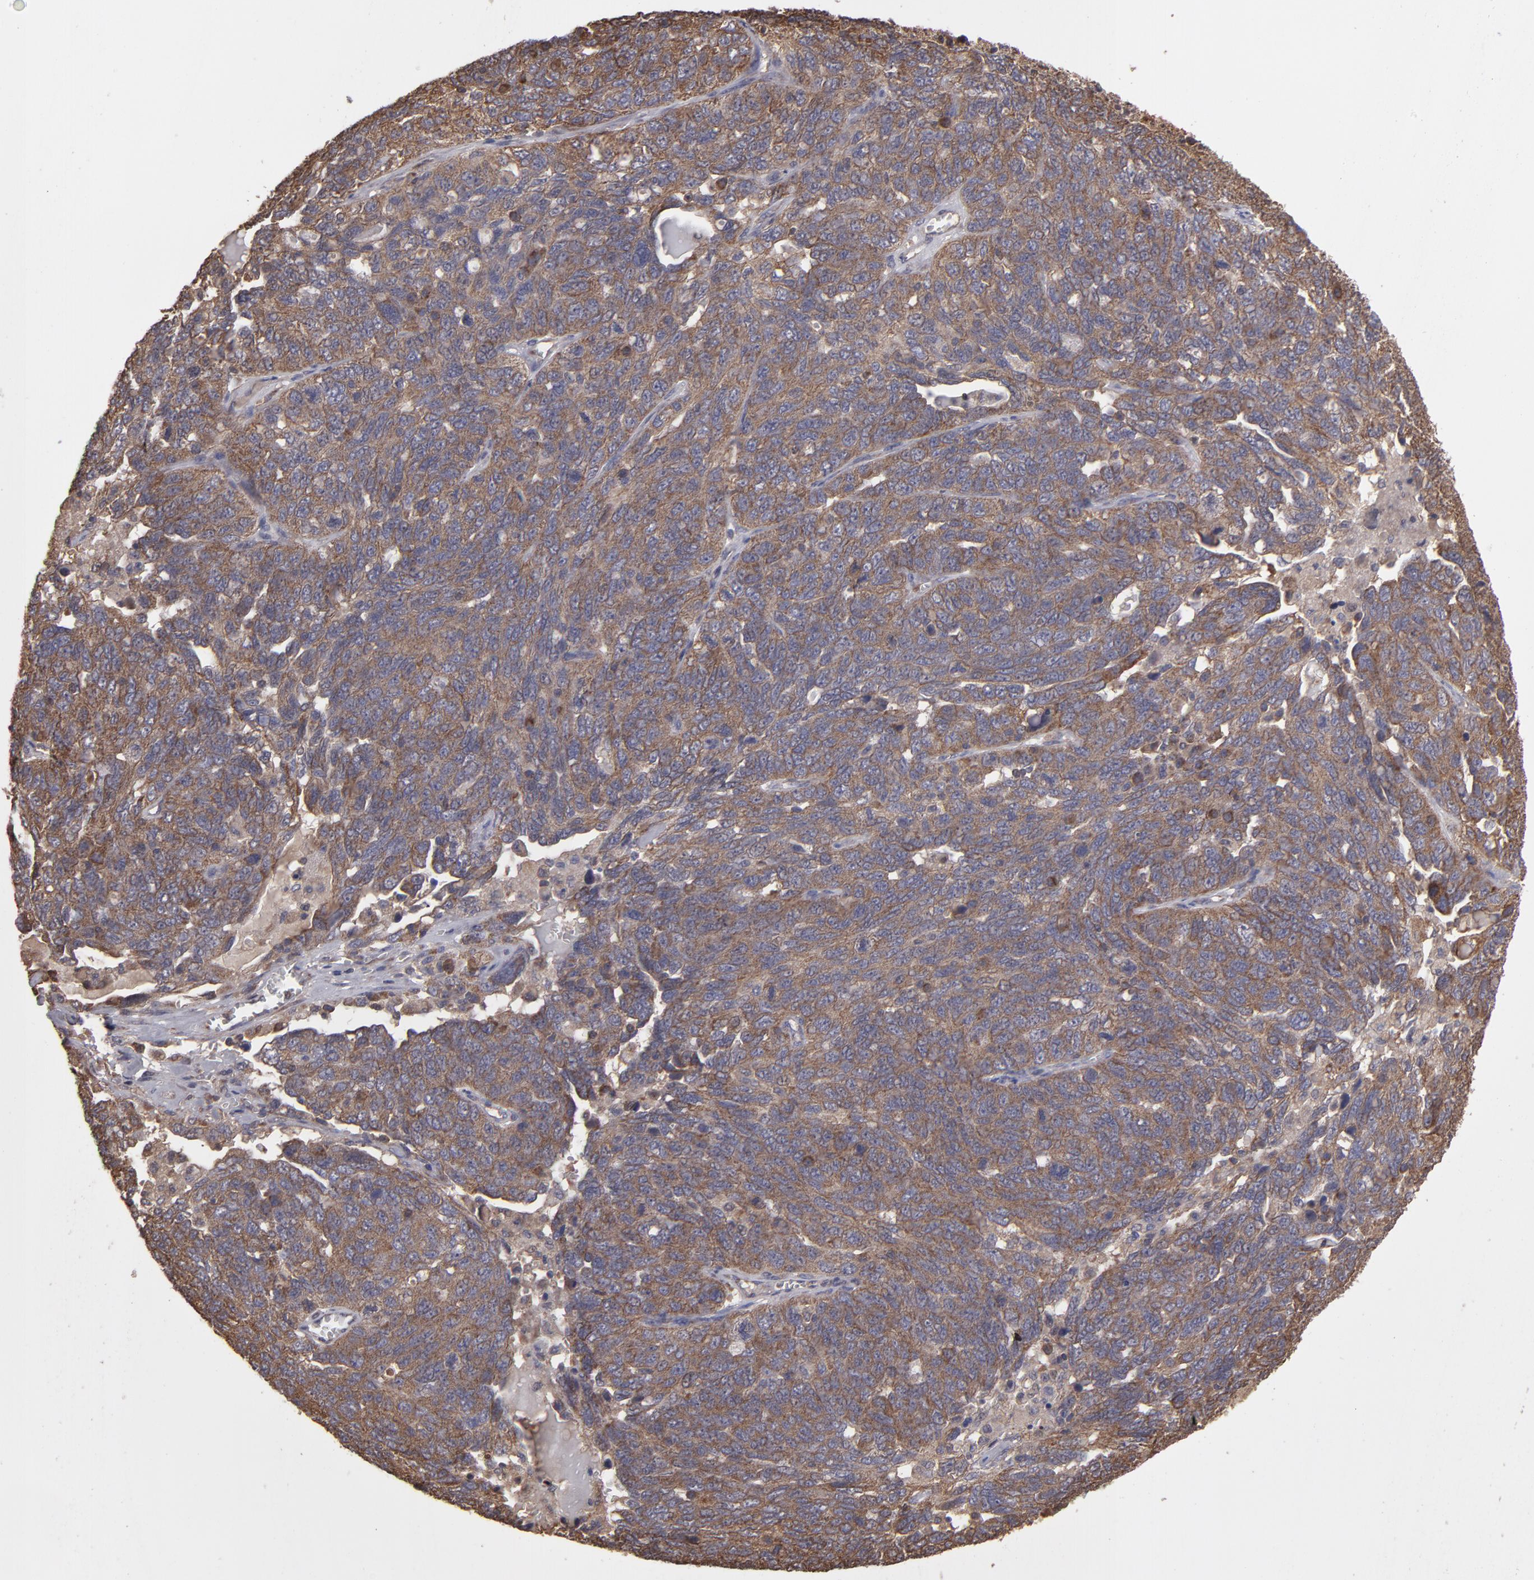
{"staining": {"intensity": "moderate", "quantity": ">75%", "location": "cytoplasmic/membranous"}, "tissue": "ovarian cancer", "cell_type": "Tumor cells", "image_type": "cancer", "snomed": [{"axis": "morphology", "description": "Cystadenocarcinoma, serous, NOS"}, {"axis": "topography", "description": "Ovary"}], "caption": "This histopathology image demonstrates immunohistochemistry (IHC) staining of ovarian cancer (serous cystadenocarcinoma), with medium moderate cytoplasmic/membranous expression in about >75% of tumor cells.", "gene": "RPS6KA6", "patient": {"sex": "female", "age": 71}}